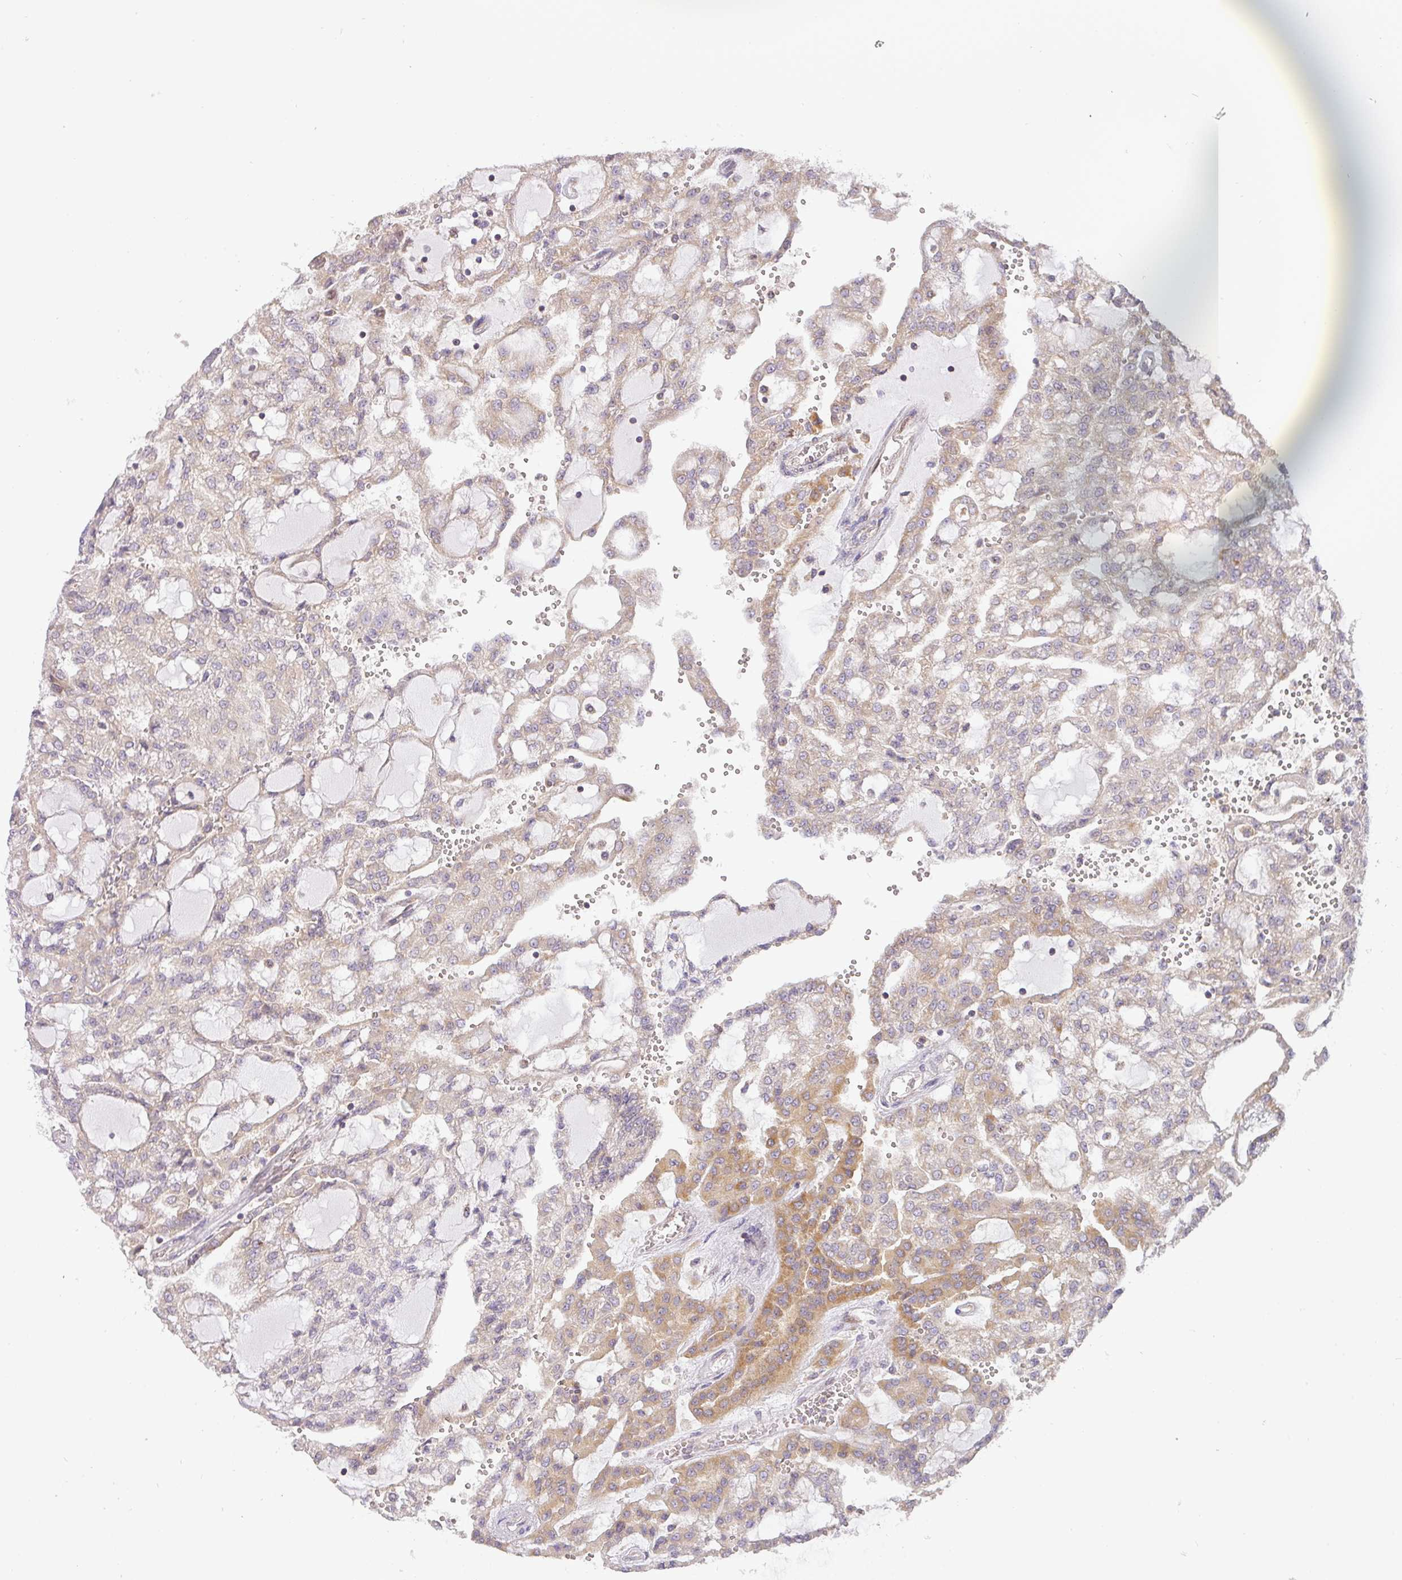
{"staining": {"intensity": "moderate", "quantity": "<25%", "location": "cytoplasmic/membranous"}, "tissue": "renal cancer", "cell_type": "Tumor cells", "image_type": "cancer", "snomed": [{"axis": "morphology", "description": "Adenocarcinoma, NOS"}, {"axis": "topography", "description": "Kidney"}], "caption": "This photomicrograph demonstrates adenocarcinoma (renal) stained with immunohistochemistry (IHC) to label a protein in brown. The cytoplasmic/membranous of tumor cells show moderate positivity for the protein. Nuclei are counter-stained blue.", "gene": "ZNF211", "patient": {"sex": "male", "age": 63}}